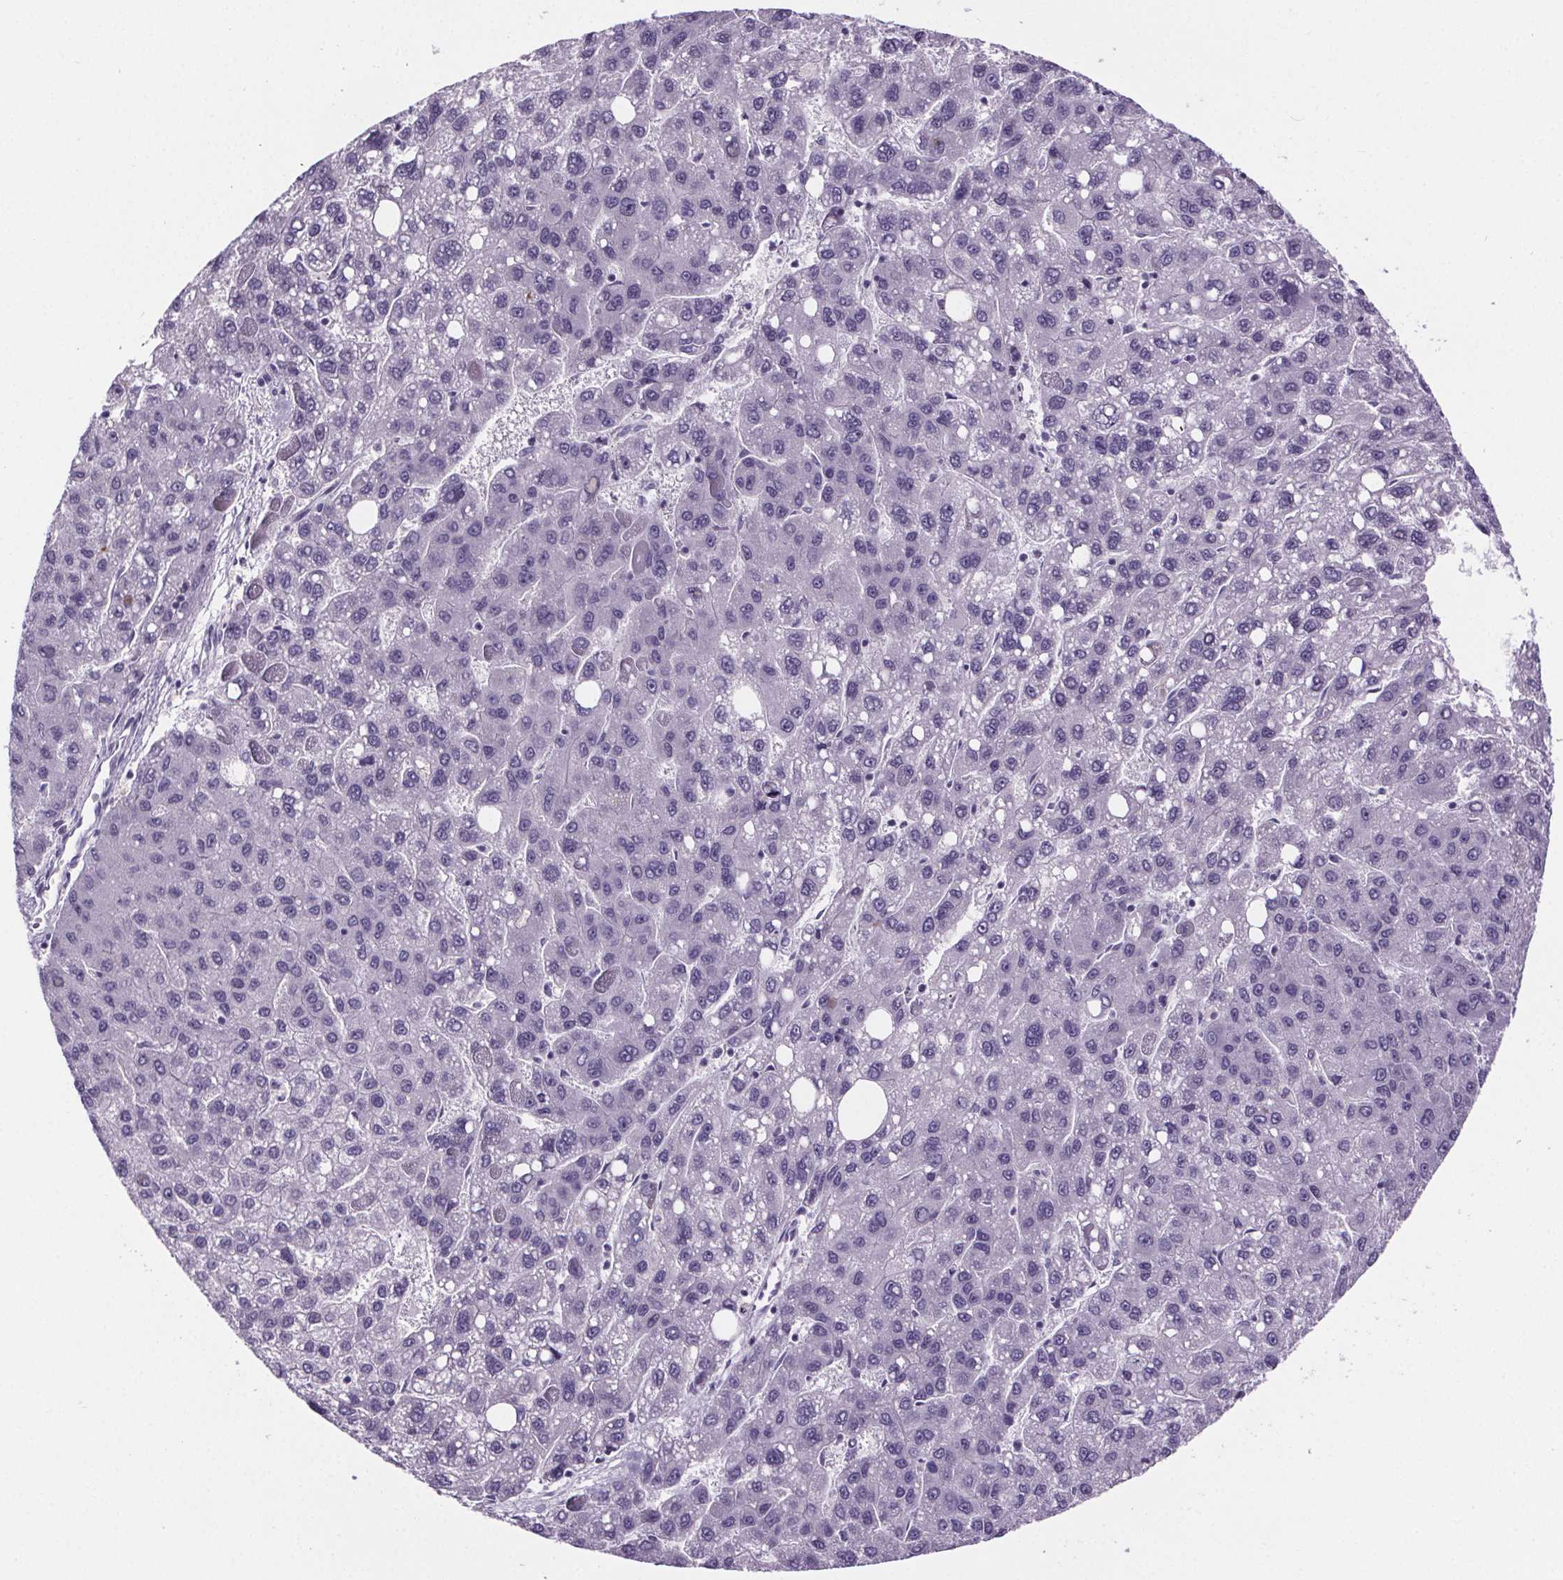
{"staining": {"intensity": "negative", "quantity": "none", "location": "none"}, "tissue": "liver cancer", "cell_type": "Tumor cells", "image_type": "cancer", "snomed": [{"axis": "morphology", "description": "Carcinoma, Hepatocellular, NOS"}, {"axis": "topography", "description": "Liver"}], "caption": "Tumor cells show no significant expression in liver cancer. (DAB IHC visualized using brightfield microscopy, high magnification).", "gene": "CUBN", "patient": {"sex": "female", "age": 82}}